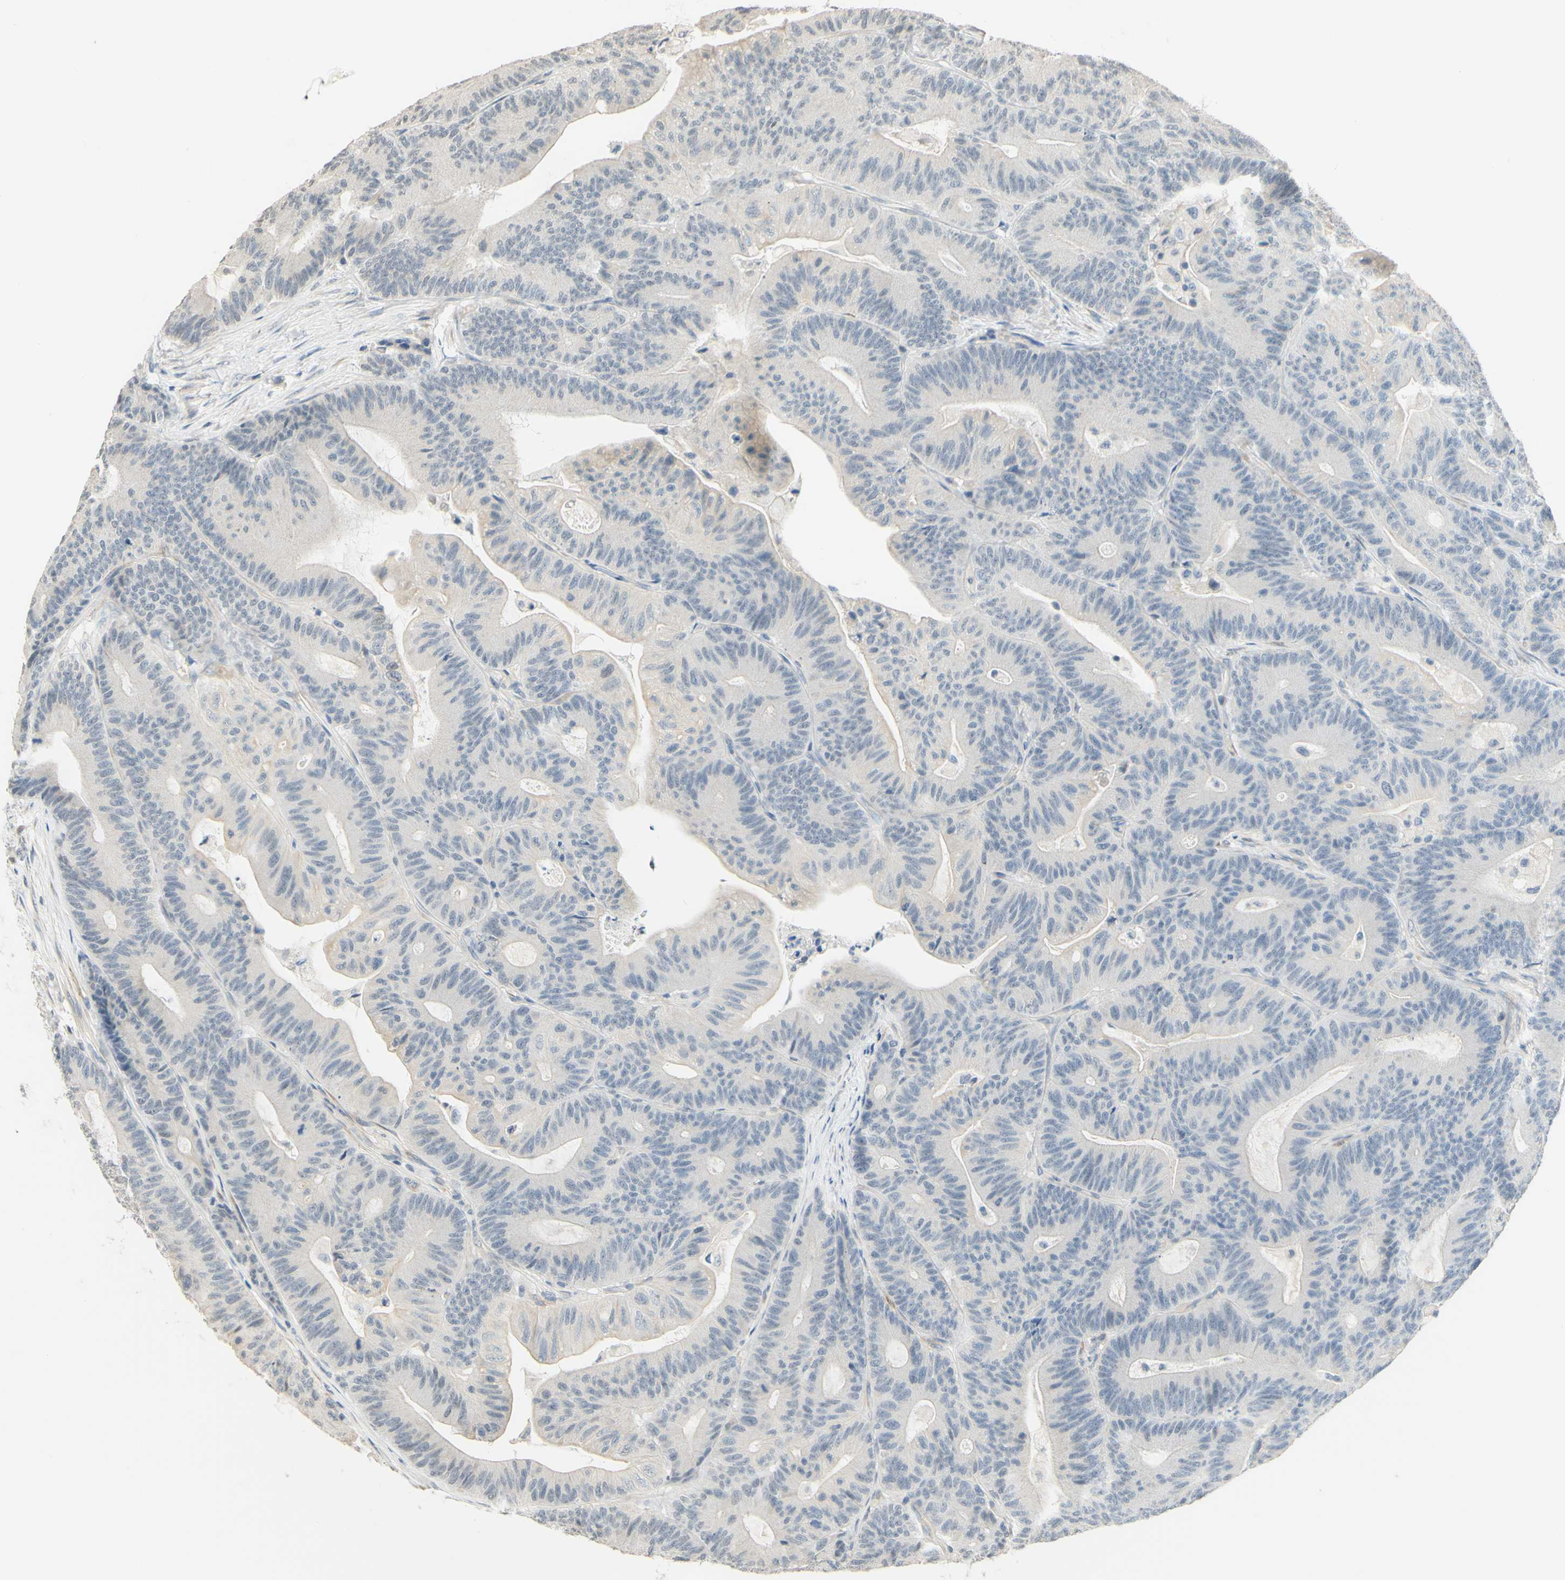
{"staining": {"intensity": "negative", "quantity": "none", "location": "none"}, "tissue": "colorectal cancer", "cell_type": "Tumor cells", "image_type": "cancer", "snomed": [{"axis": "morphology", "description": "Adenocarcinoma, NOS"}, {"axis": "topography", "description": "Colon"}], "caption": "Immunohistochemistry image of colorectal adenocarcinoma stained for a protein (brown), which reveals no staining in tumor cells. (DAB IHC visualized using brightfield microscopy, high magnification).", "gene": "MAG", "patient": {"sex": "female", "age": 84}}